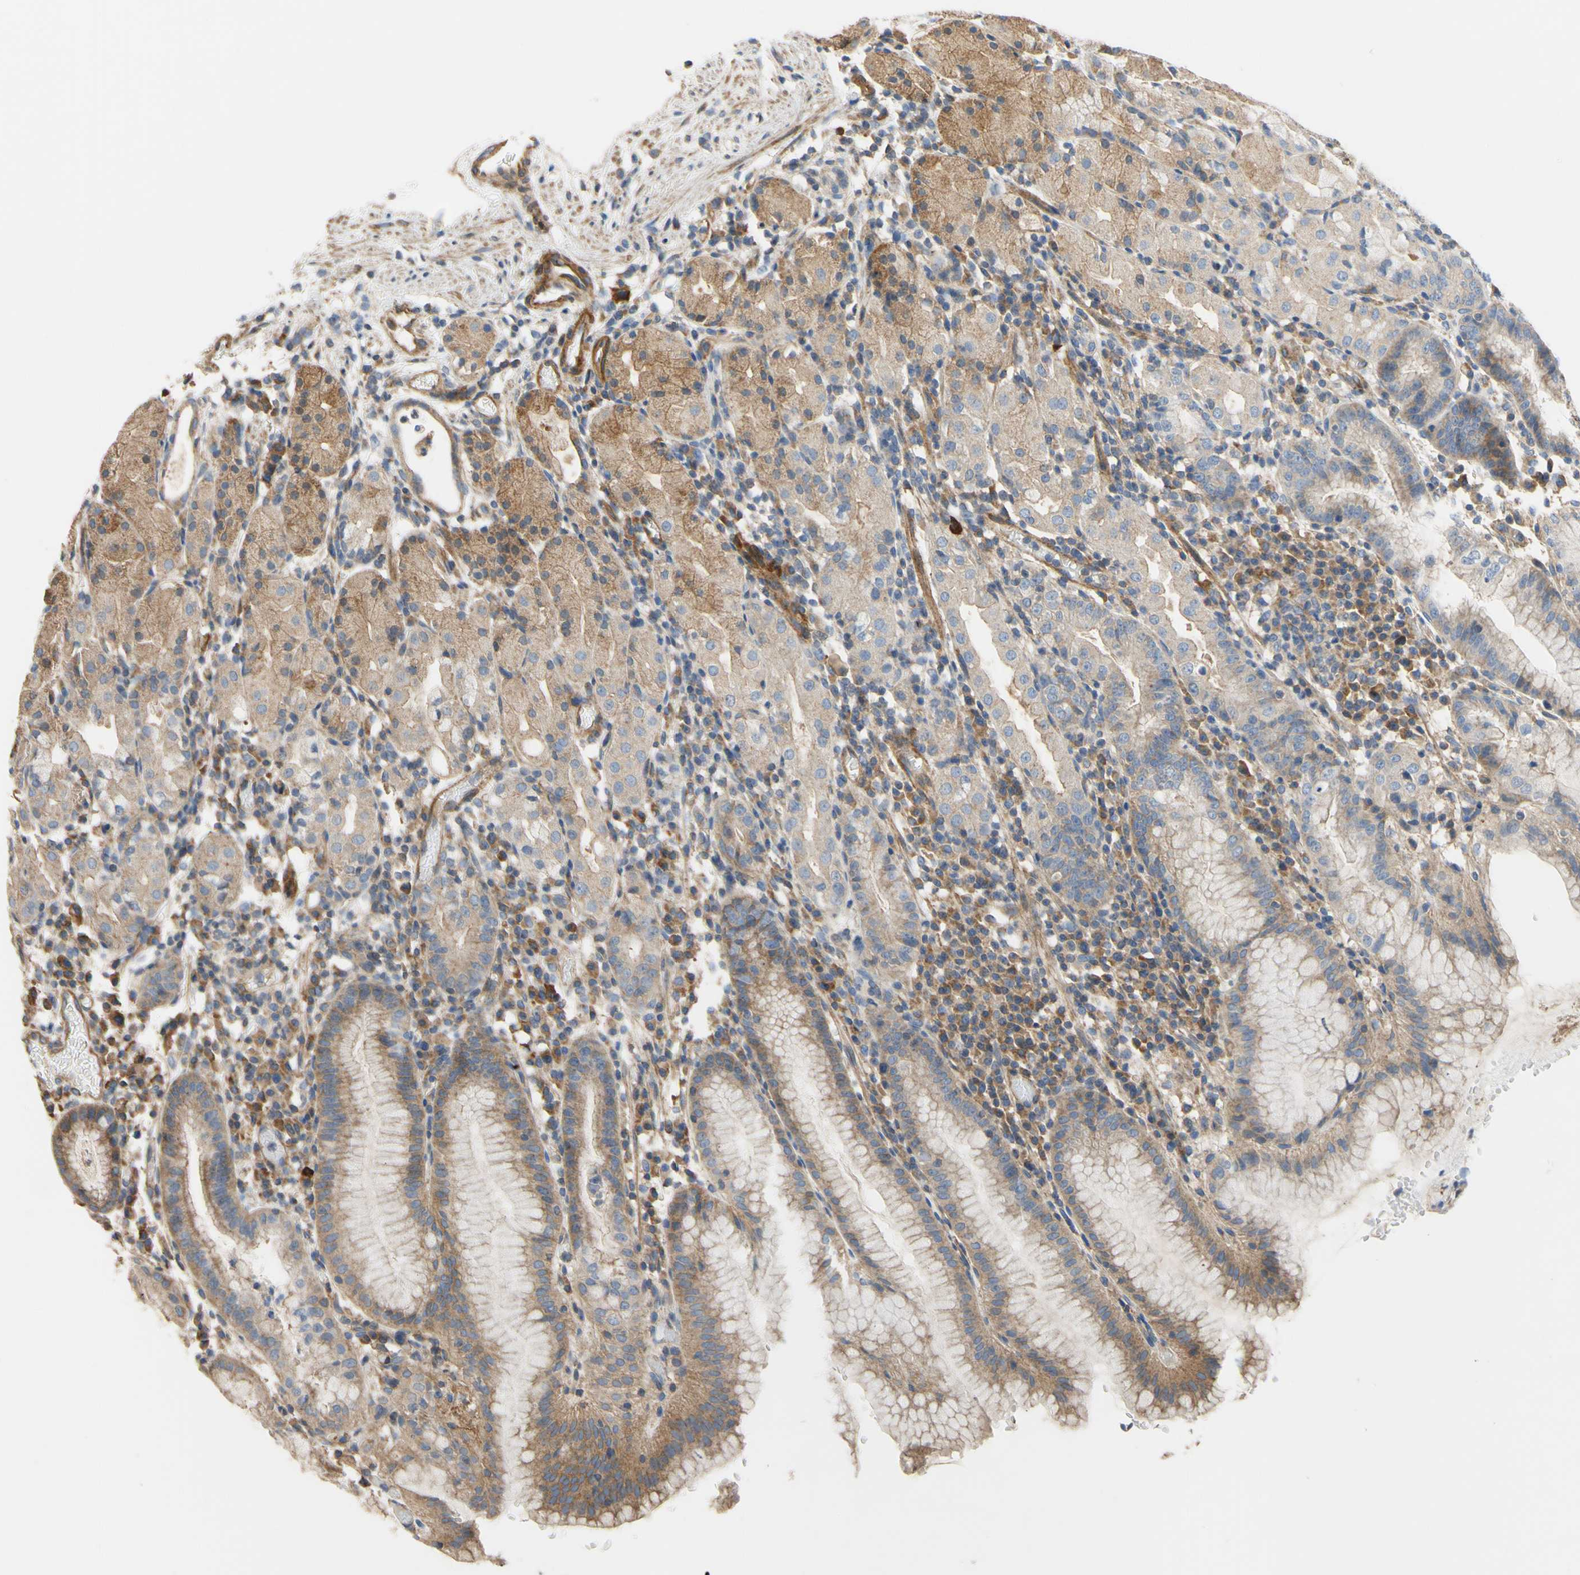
{"staining": {"intensity": "moderate", "quantity": "25%-75%", "location": "cytoplasmic/membranous"}, "tissue": "stomach", "cell_type": "Glandular cells", "image_type": "normal", "snomed": [{"axis": "morphology", "description": "Normal tissue, NOS"}, {"axis": "topography", "description": "Stomach"}, {"axis": "topography", "description": "Stomach, lower"}], "caption": "This photomicrograph shows normal stomach stained with IHC to label a protein in brown. The cytoplasmic/membranous of glandular cells show moderate positivity for the protein. Nuclei are counter-stained blue.", "gene": "BECN1", "patient": {"sex": "female", "age": 75}}